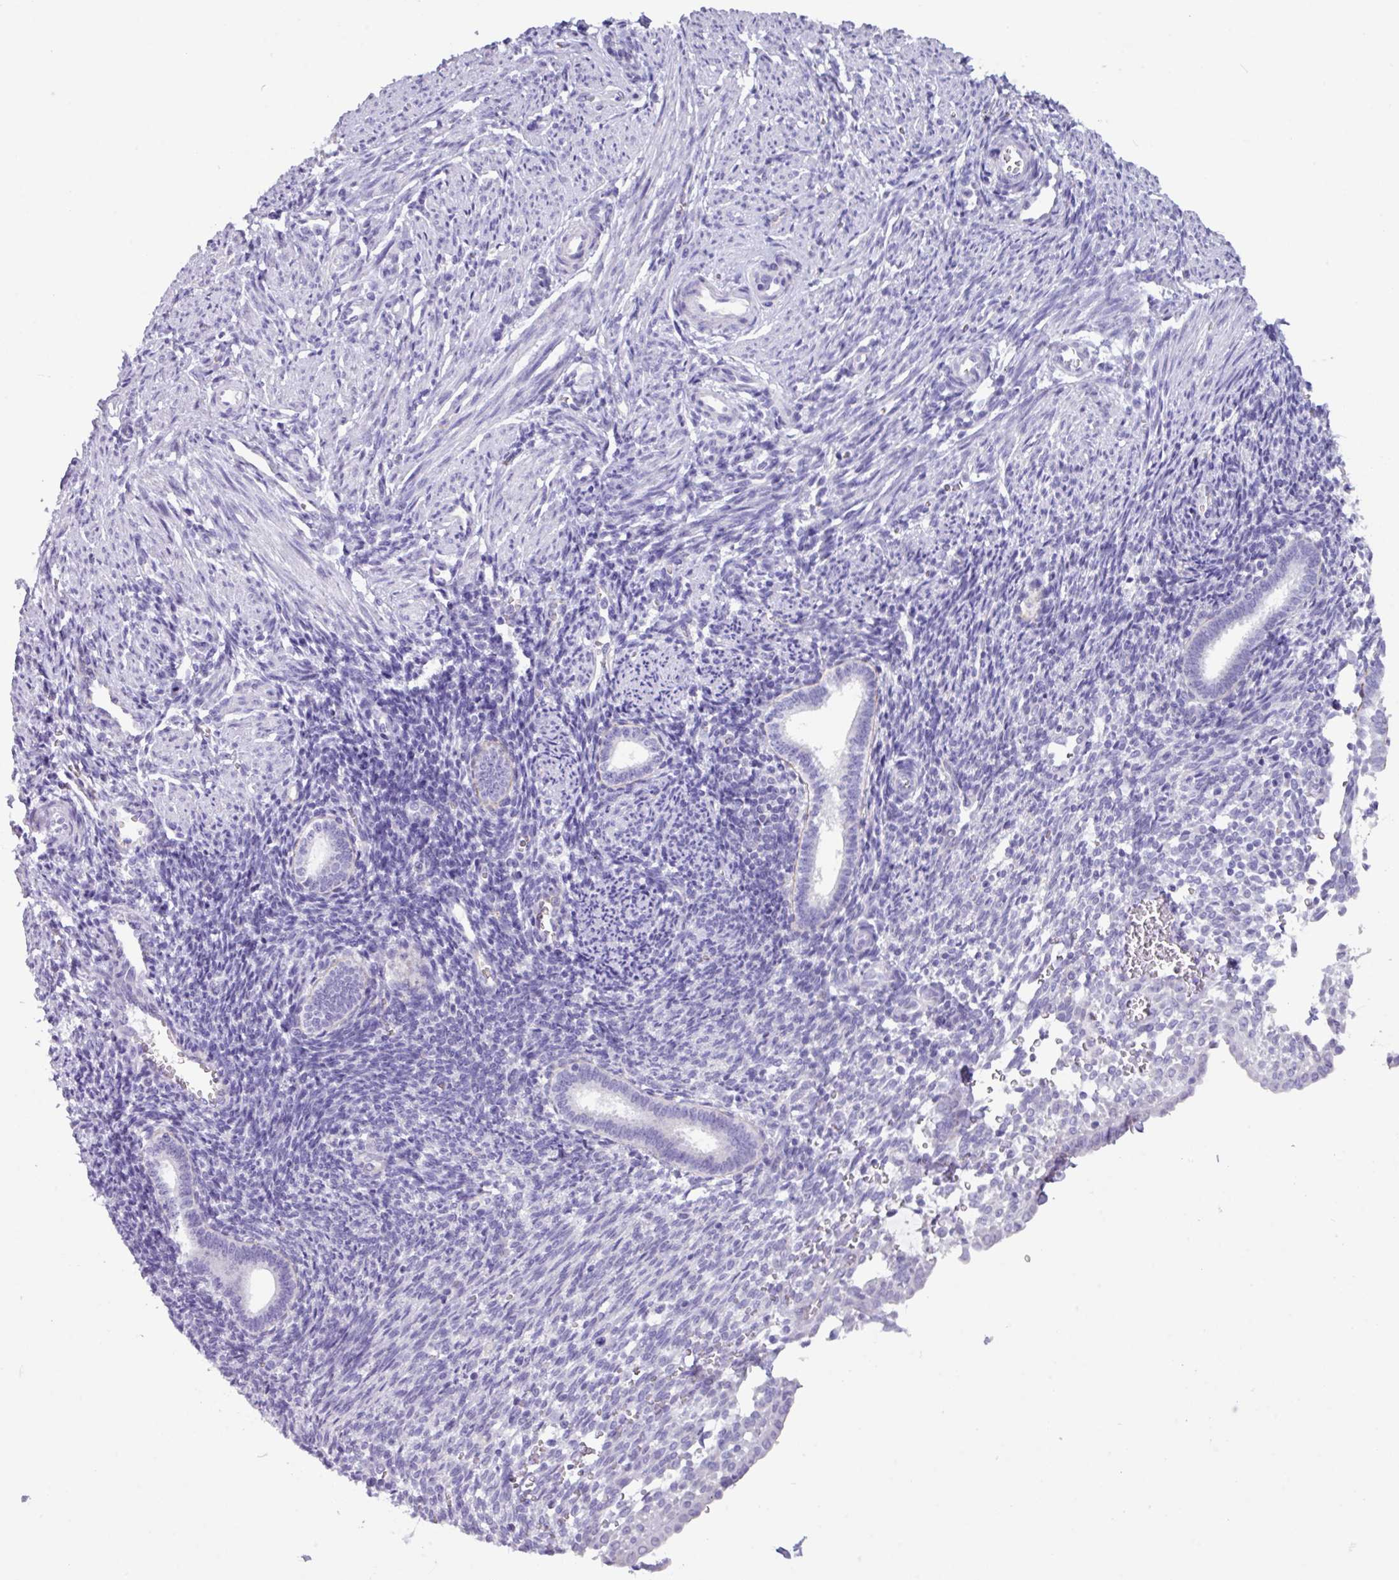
{"staining": {"intensity": "negative", "quantity": "none", "location": "none"}, "tissue": "endometrium", "cell_type": "Cells in endometrial stroma", "image_type": "normal", "snomed": [{"axis": "morphology", "description": "Normal tissue, NOS"}, {"axis": "topography", "description": "Endometrium"}], "caption": "DAB immunohistochemical staining of benign endometrium demonstrates no significant positivity in cells in endometrial stroma.", "gene": "ZNF524", "patient": {"sex": "female", "age": 32}}